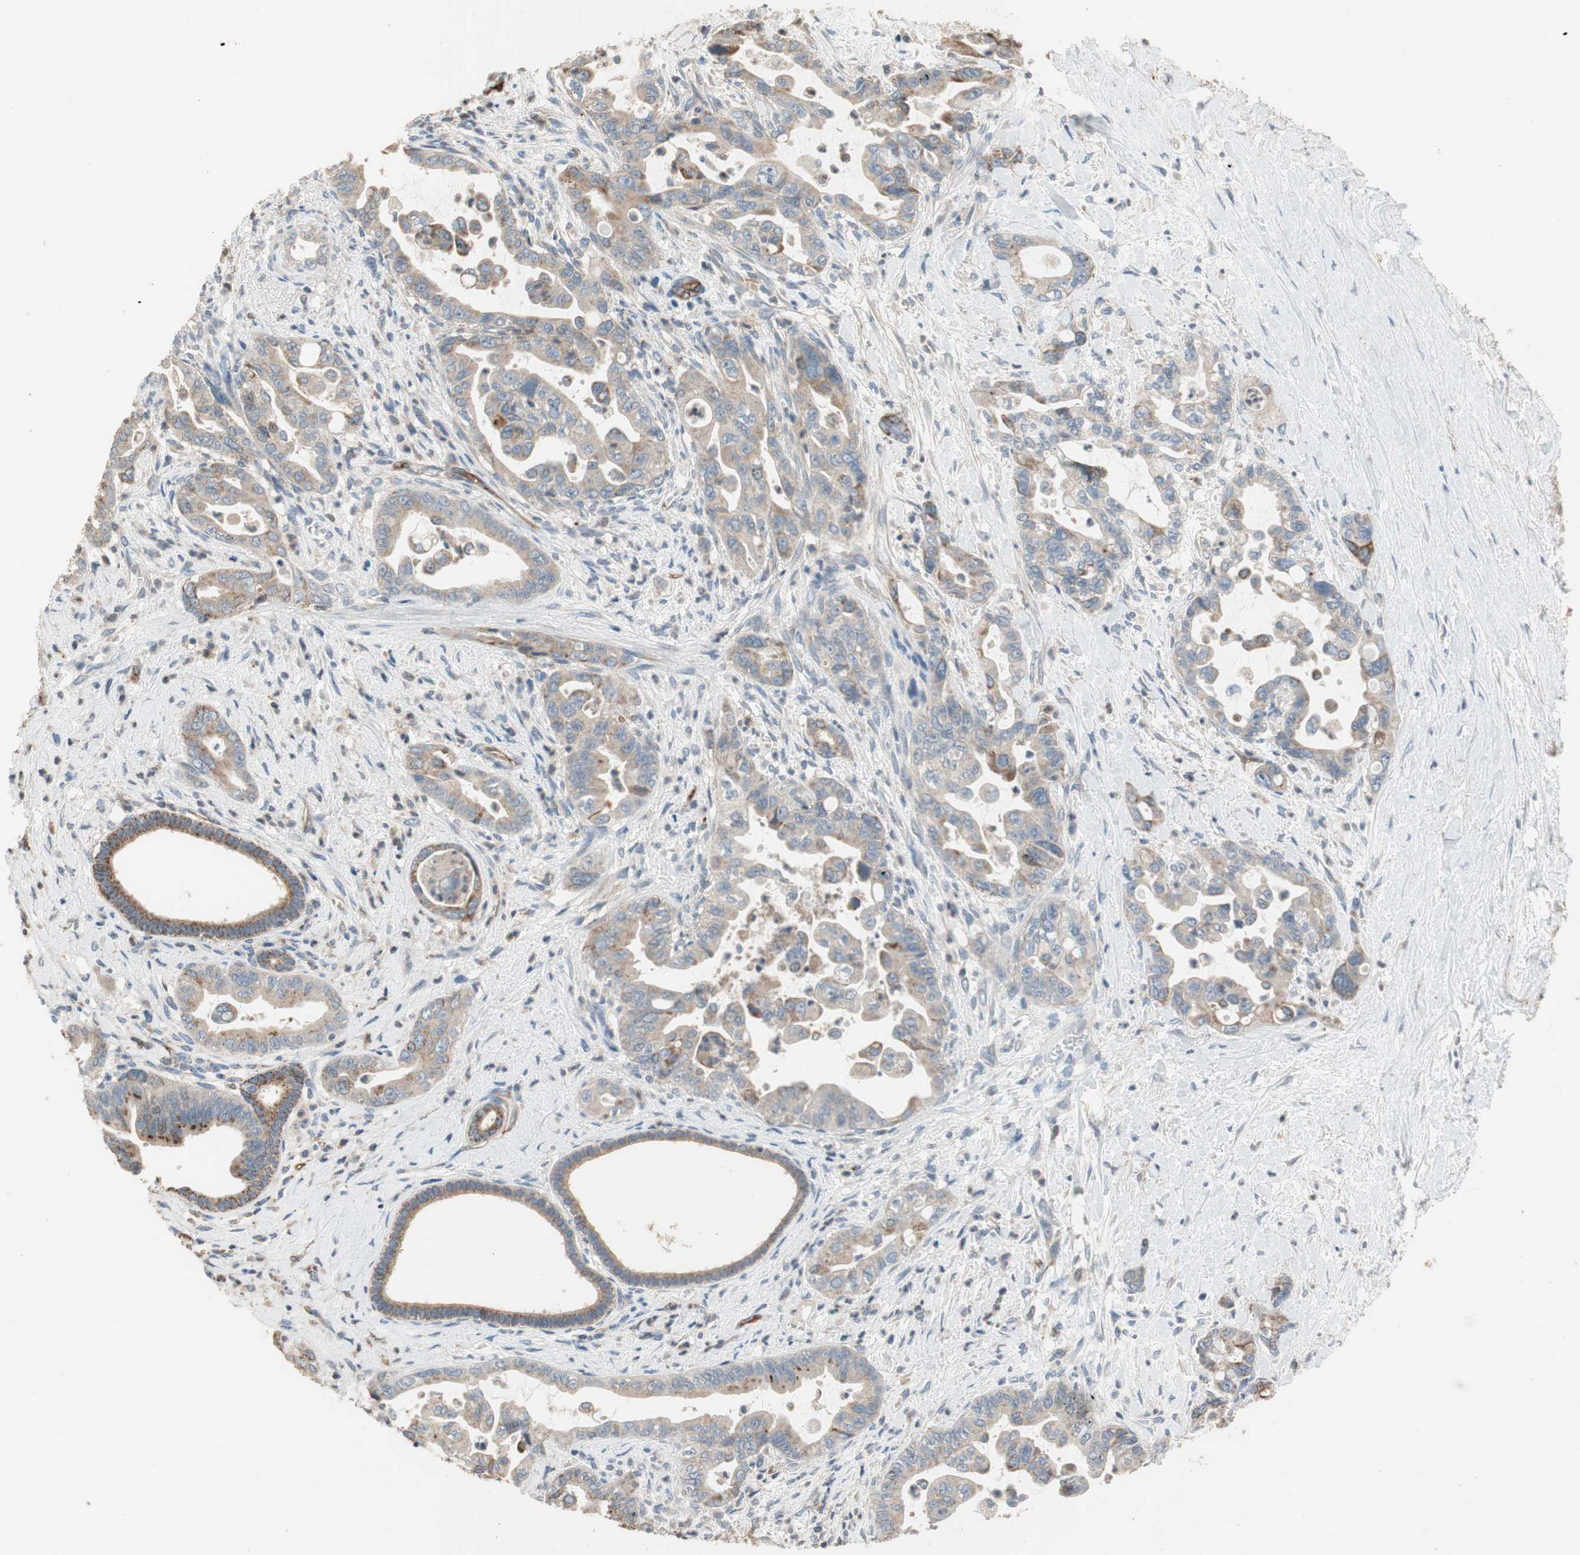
{"staining": {"intensity": "weak", "quantity": ">75%", "location": "cytoplasmic/membranous"}, "tissue": "pancreatic cancer", "cell_type": "Tumor cells", "image_type": "cancer", "snomed": [{"axis": "morphology", "description": "Adenocarcinoma, NOS"}, {"axis": "topography", "description": "Pancreas"}], "caption": "The image exhibits staining of pancreatic adenocarcinoma, revealing weak cytoplasmic/membranous protein positivity (brown color) within tumor cells. The protein of interest is shown in brown color, while the nuclei are stained blue.", "gene": "ALPL", "patient": {"sex": "male", "age": 70}}